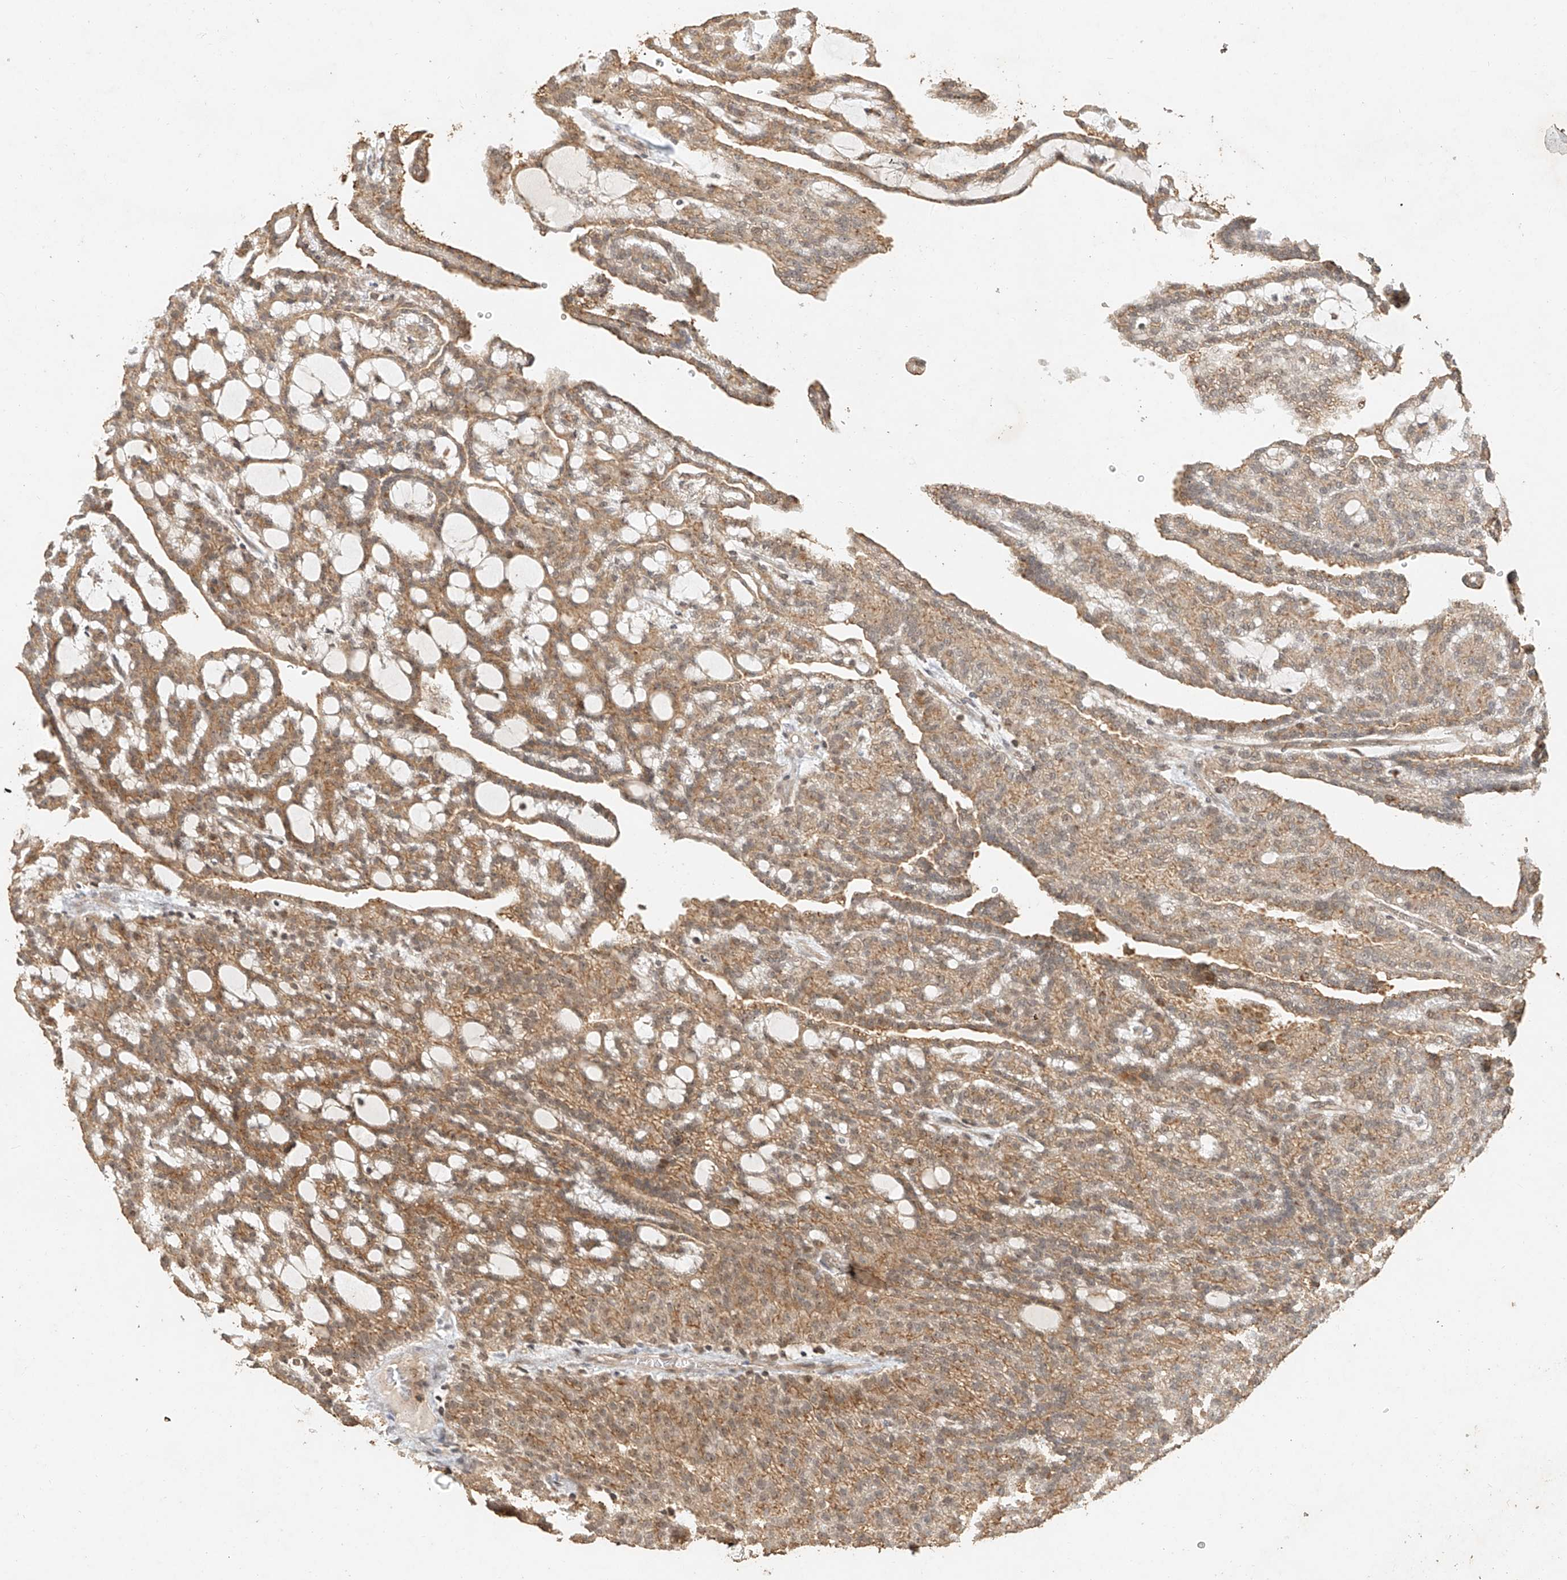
{"staining": {"intensity": "moderate", "quantity": ">75%", "location": "cytoplasmic/membranous"}, "tissue": "renal cancer", "cell_type": "Tumor cells", "image_type": "cancer", "snomed": [{"axis": "morphology", "description": "Adenocarcinoma, NOS"}, {"axis": "topography", "description": "Kidney"}], "caption": "Moderate cytoplasmic/membranous staining for a protein is appreciated in about >75% of tumor cells of renal adenocarcinoma using IHC.", "gene": "CXorf58", "patient": {"sex": "male", "age": 63}}